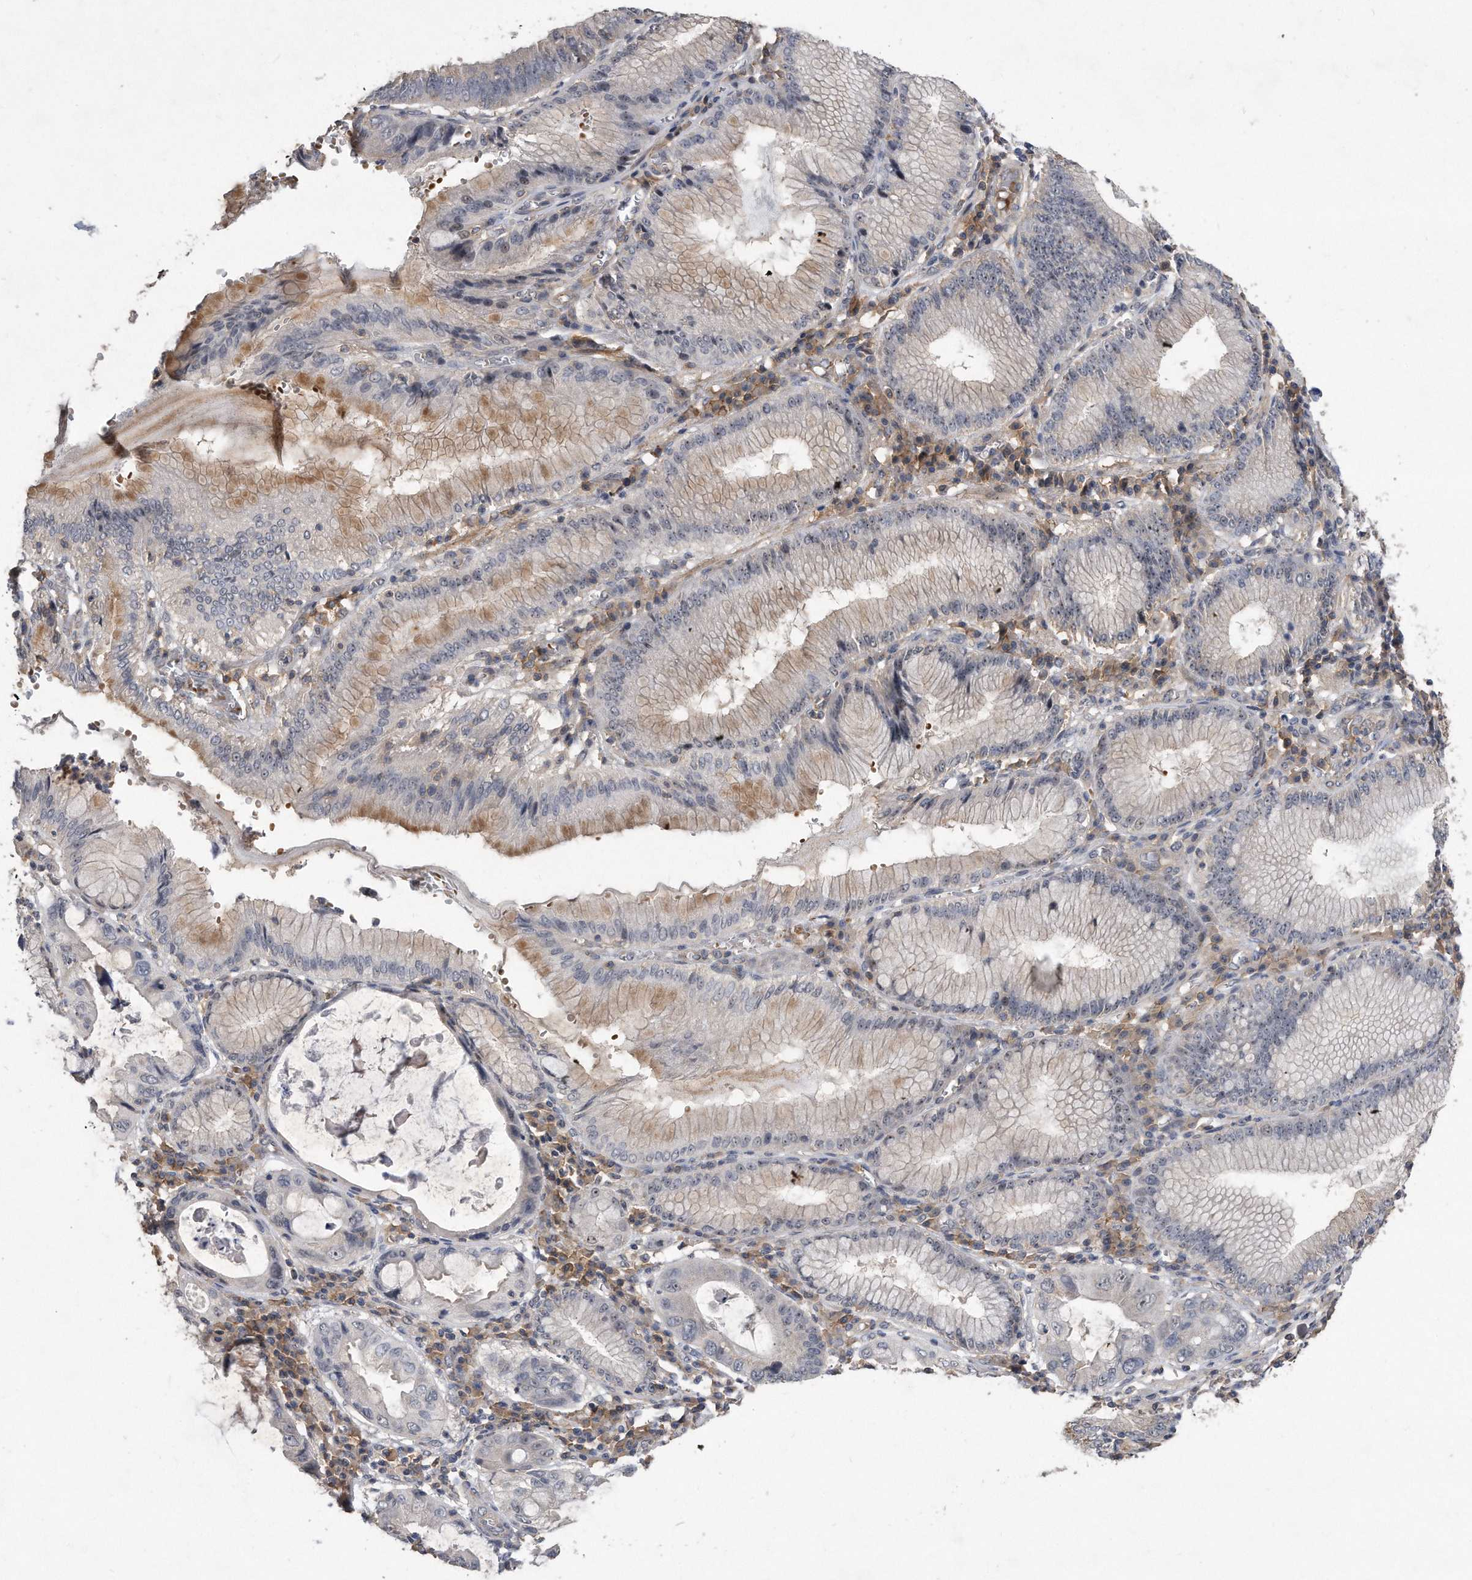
{"staining": {"intensity": "weak", "quantity": "25%-75%", "location": "cytoplasmic/membranous,nuclear"}, "tissue": "stomach cancer", "cell_type": "Tumor cells", "image_type": "cancer", "snomed": [{"axis": "morphology", "description": "Adenocarcinoma, NOS"}, {"axis": "topography", "description": "Stomach"}], "caption": "Stomach cancer stained for a protein displays weak cytoplasmic/membranous and nuclear positivity in tumor cells.", "gene": "PGBD2", "patient": {"sex": "male", "age": 59}}